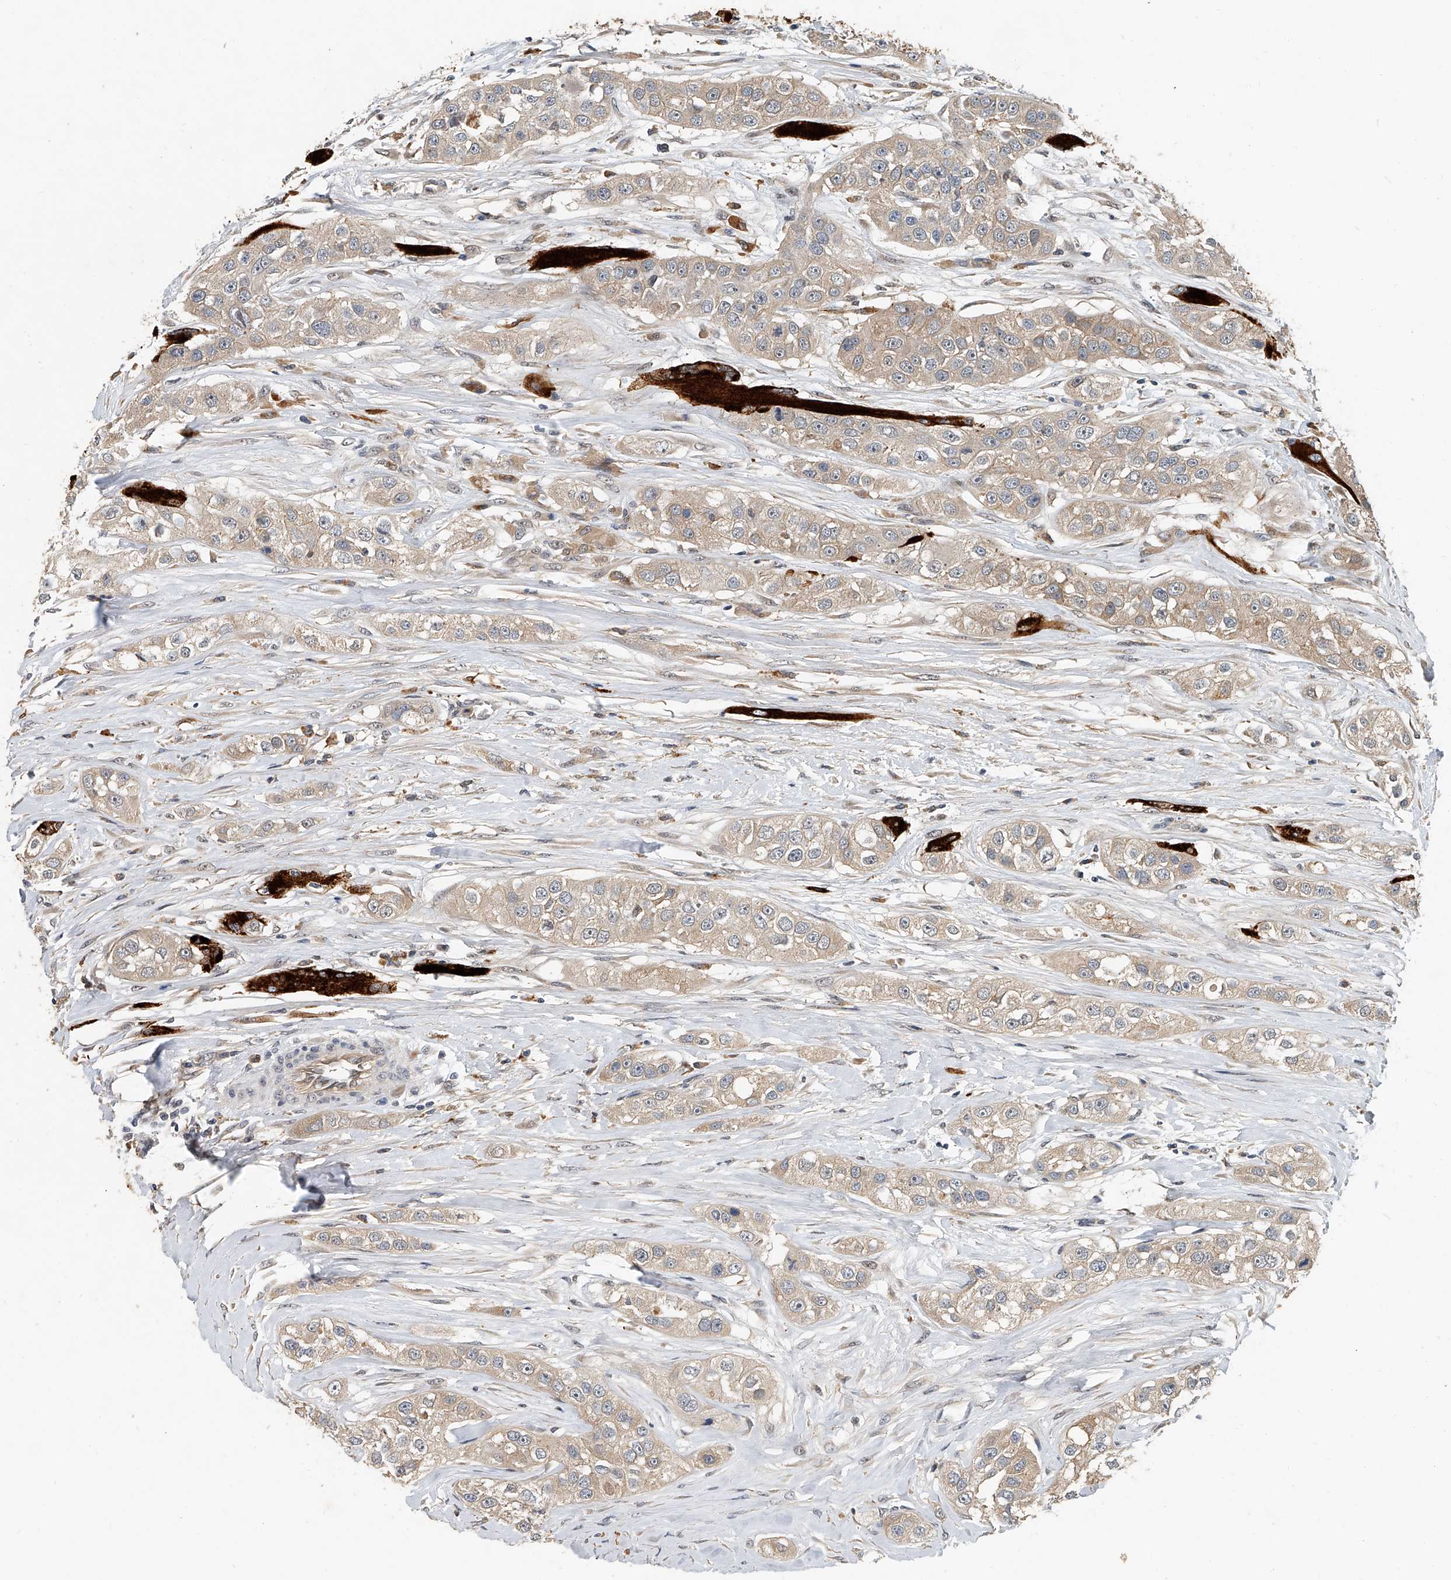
{"staining": {"intensity": "weak", "quantity": ">75%", "location": "cytoplasmic/membranous"}, "tissue": "head and neck cancer", "cell_type": "Tumor cells", "image_type": "cancer", "snomed": [{"axis": "morphology", "description": "Normal tissue, NOS"}, {"axis": "morphology", "description": "Squamous cell carcinoma, NOS"}, {"axis": "topography", "description": "Skeletal muscle"}, {"axis": "topography", "description": "Head-Neck"}], "caption": "Tumor cells display low levels of weak cytoplasmic/membranous staining in approximately >75% of cells in head and neck cancer (squamous cell carcinoma). (DAB IHC with brightfield microscopy, high magnification).", "gene": "JAG2", "patient": {"sex": "male", "age": 51}}